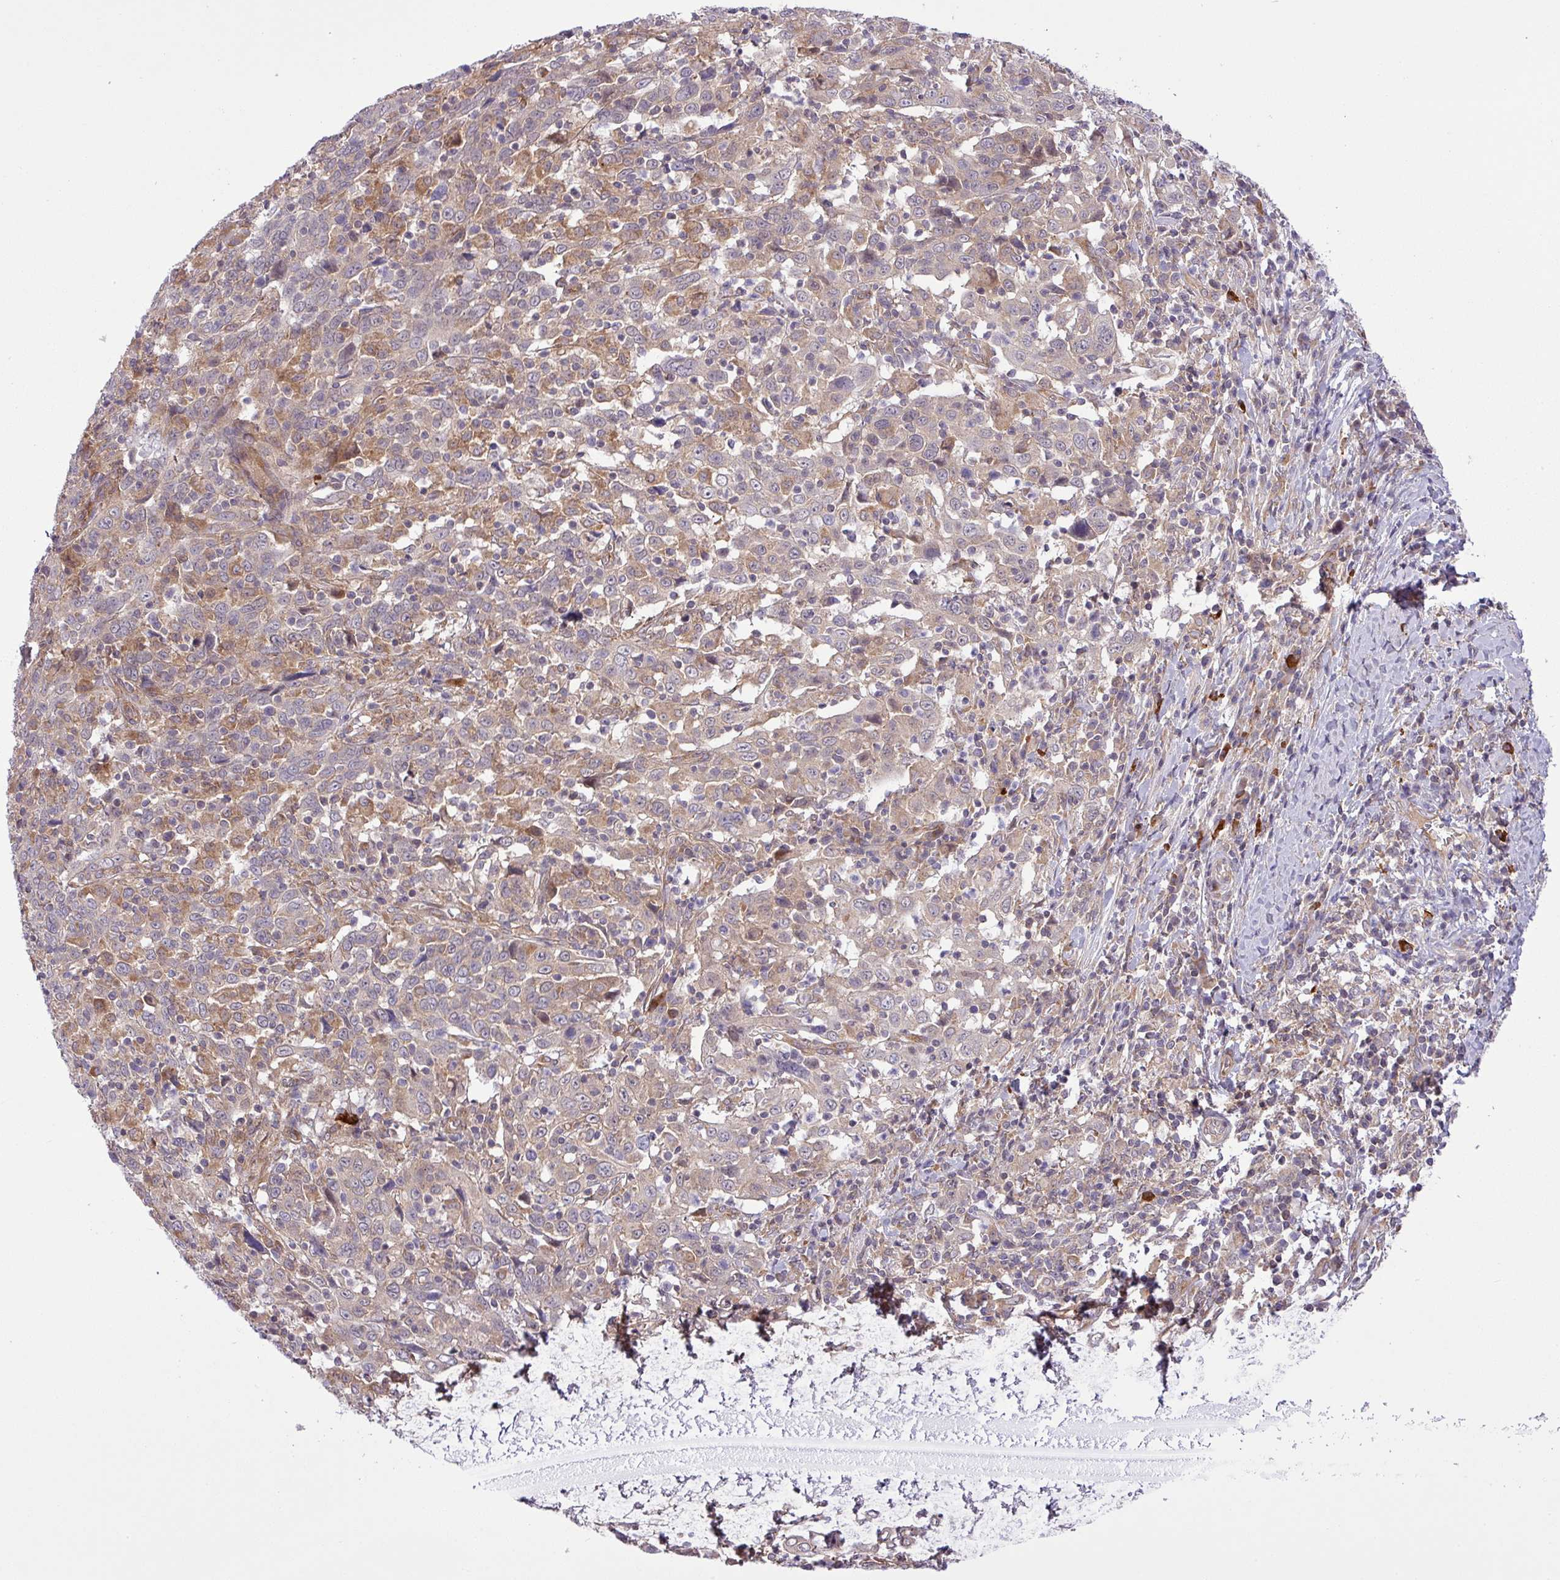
{"staining": {"intensity": "moderate", "quantity": "25%-75%", "location": "cytoplasmic/membranous"}, "tissue": "cervical cancer", "cell_type": "Tumor cells", "image_type": "cancer", "snomed": [{"axis": "morphology", "description": "Squamous cell carcinoma, NOS"}, {"axis": "topography", "description": "Cervix"}], "caption": "A micrograph of human cervical squamous cell carcinoma stained for a protein exhibits moderate cytoplasmic/membranous brown staining in tumor cells.", "gene": "FAM222B", "patient": {"sex": "female", "age": 46}}